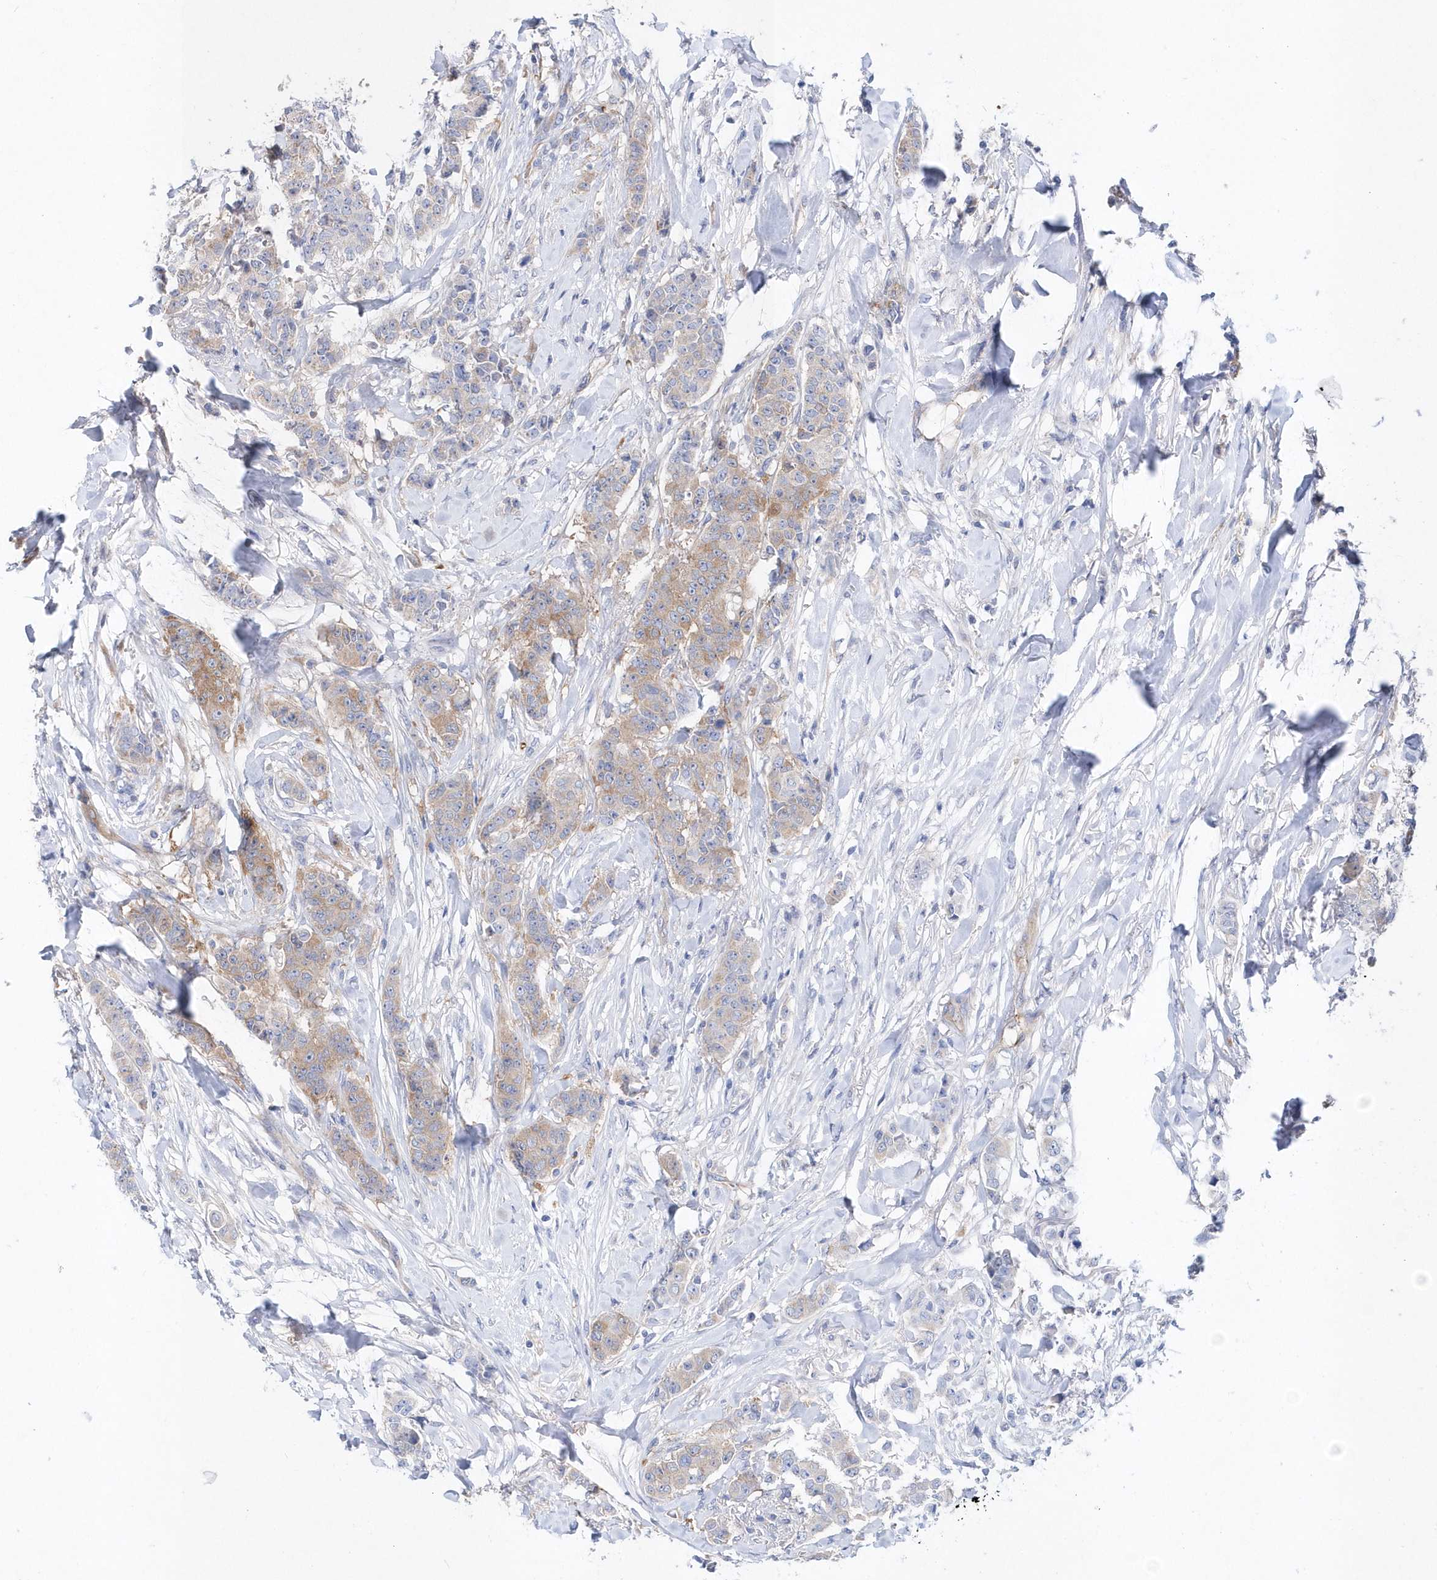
{"staining": {"intensity": "weak", "quantity": ">75%", "location": "cytoplasmic/membranous"}, "tissue": "breast cancer", "cell_type": "Tumor cells", "image_type": "cancer", "snomed": [{"axis": "morphology", "description": "Duct carcinoma"}, {"axis": "topography", "description": "Breast"}], "caption": "Tumor cells show weak cytoplasmic/membranous expression in approximately >75% of cells in breast intraductal carcinoma. (brown staining indicates protein expression, while blue staining denotes nuclei).", "gene": "JKAMP", "patient": {"sex": "female", "age": 40}}